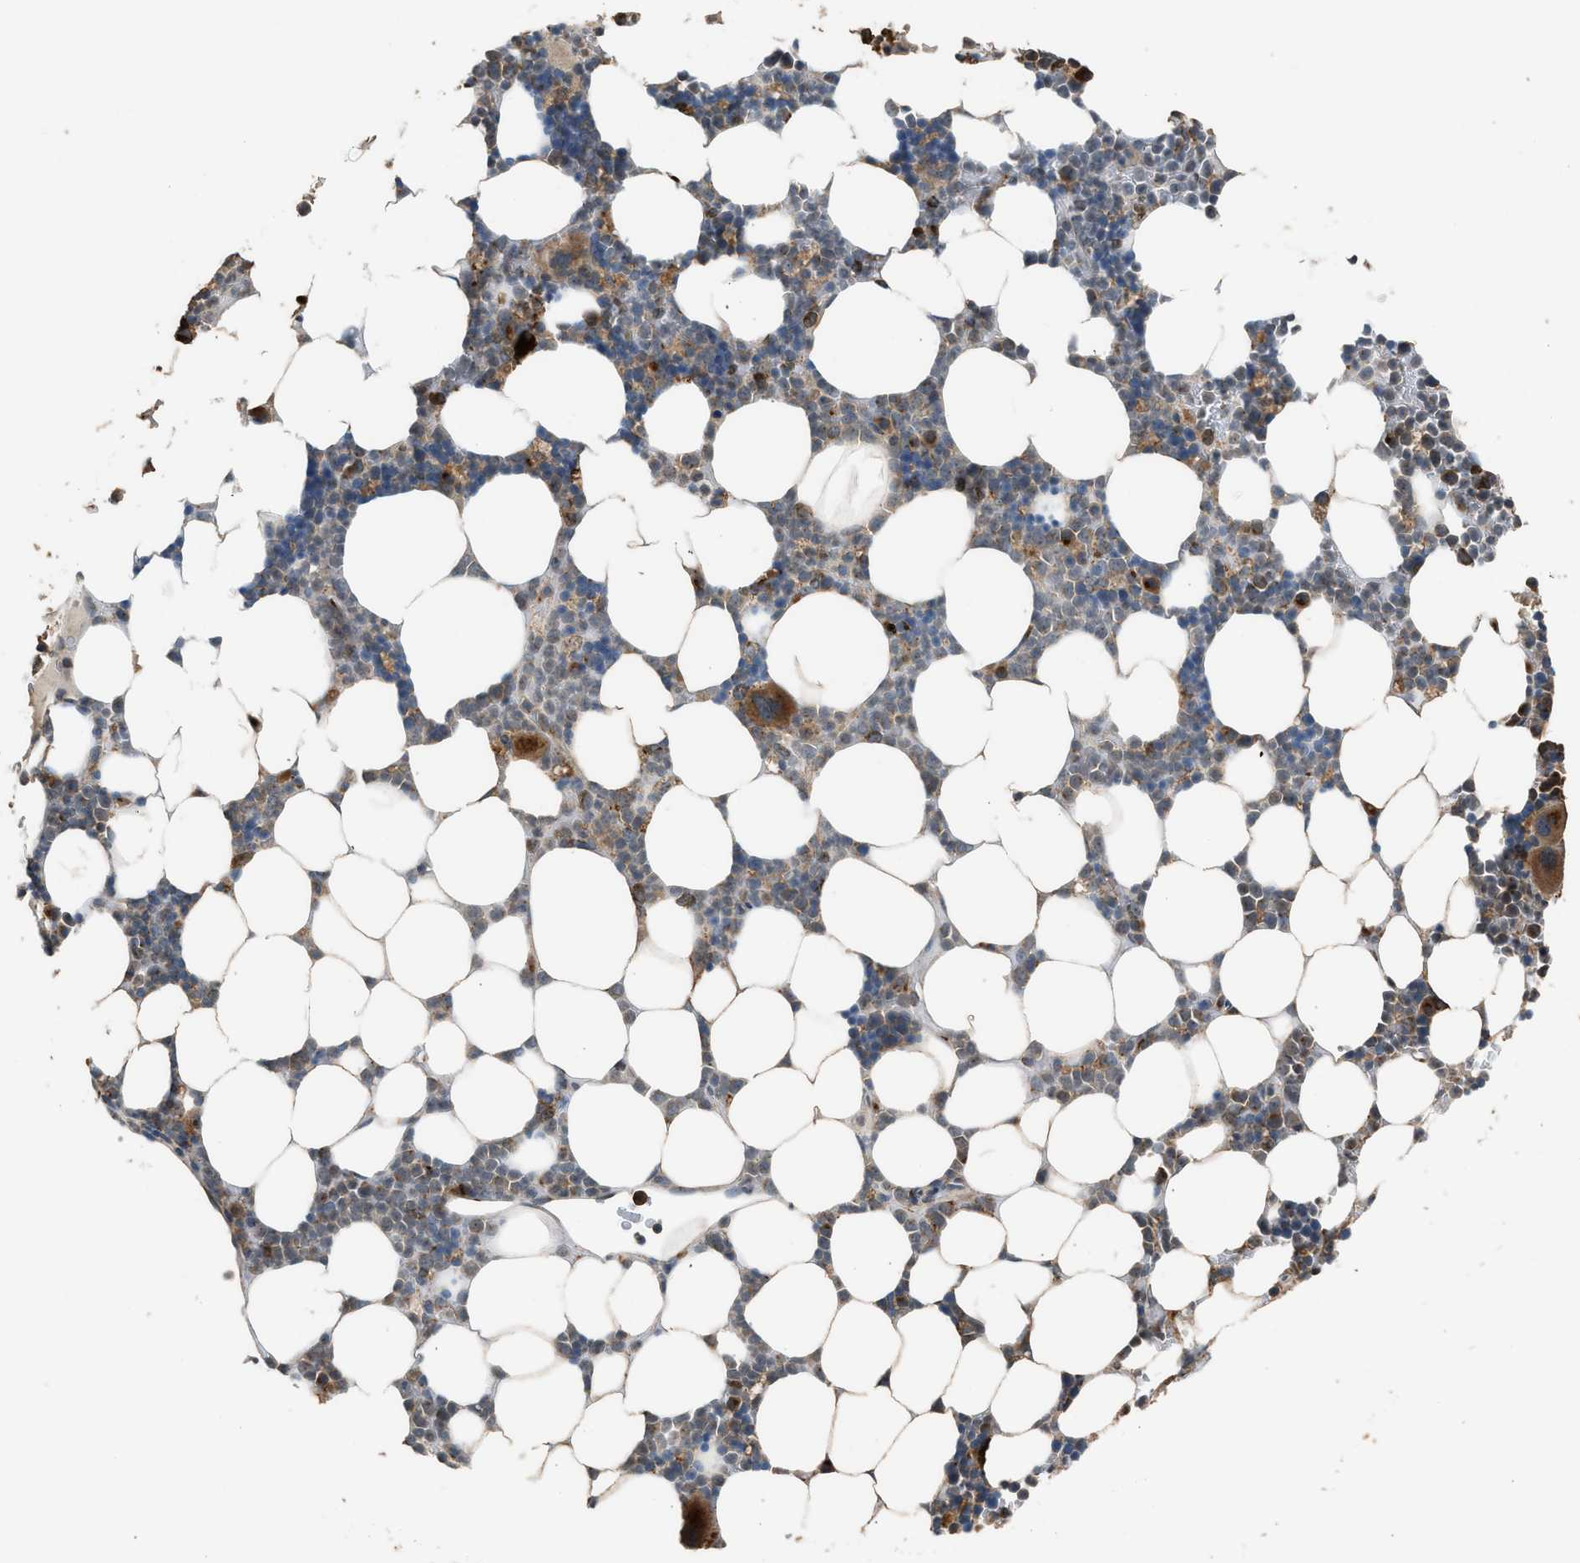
{"staining": {"intensity": "strong", "quantity": "25%-75%", "location": "cytoplasmic/membranous"}, "tissue": "bone marrow", "cell_type": "Hematopoietic cells", "image_type": "normal", "snomed": [{"axis": "morphology", "description": "Normal tissue, NOS"}, {"axis": "topography", "description": "Bone marrow"}], "caption": "An image showing strong cytoplasmic/membranous staining in about 25%-75% of hematopoietic cells in unremarkable bone marrow, as visualized by brown immunohistochemical staining.", "gene": "STARD3", "patient": {"sex": "female", "age": 73}}